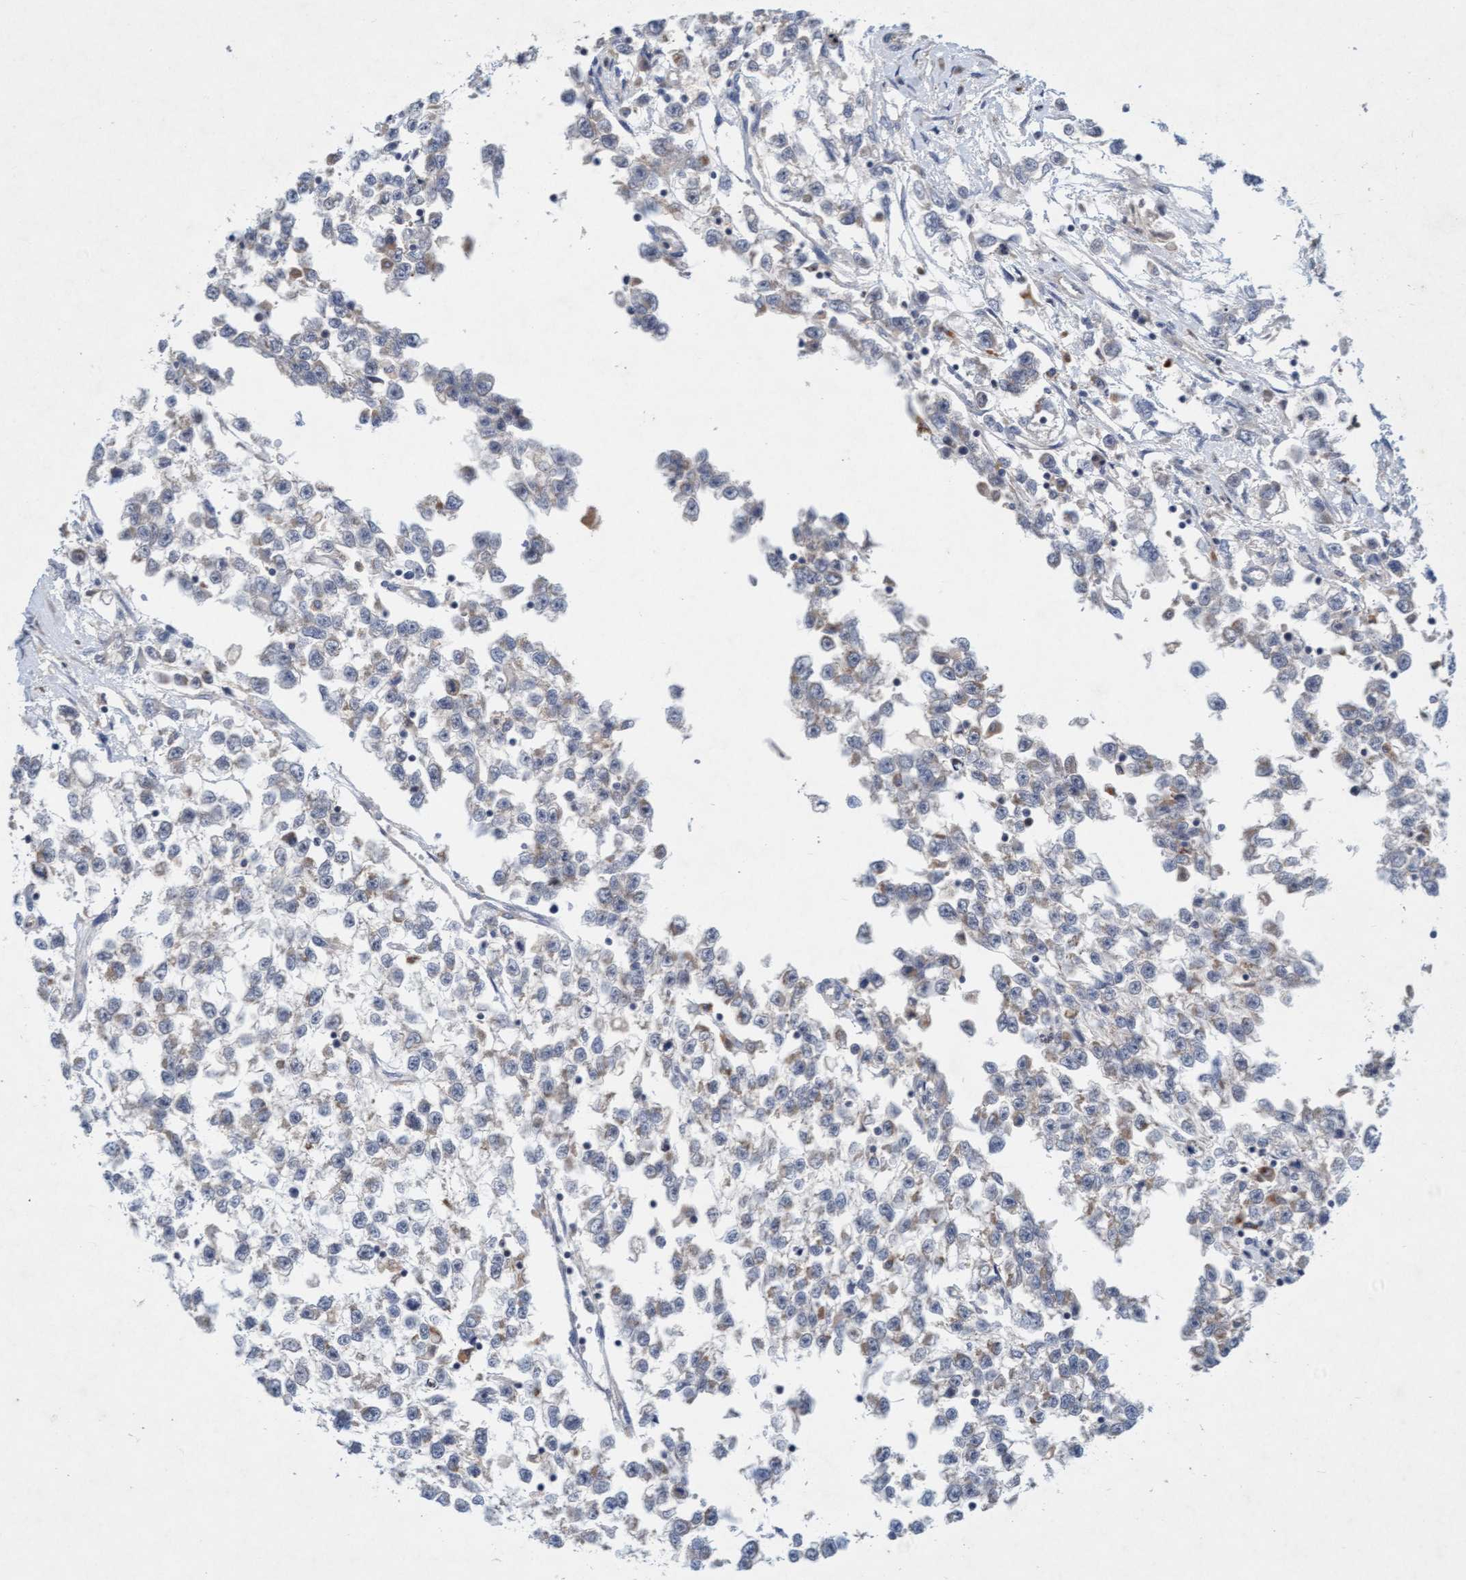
{"staining": {"intensity": "negative", "quantity": "none", "location": "none"}, "tissue": "testis cancer", "cell_type": "Tumor cells", "image_type": "cancer", "snomed": [{"axis": "morphology", "description": "Seminoma, NOS"}, {"axis": "morphology", "description": "Carcinoma, Embryonal, NOS"}, {"axis": "topography", "description": "Testis"}], "caption": "Tumor cells show no significant expression in seminoma (testis).", "gene": "TMEM70", "patient": {"sex": "male", "age": 51}}